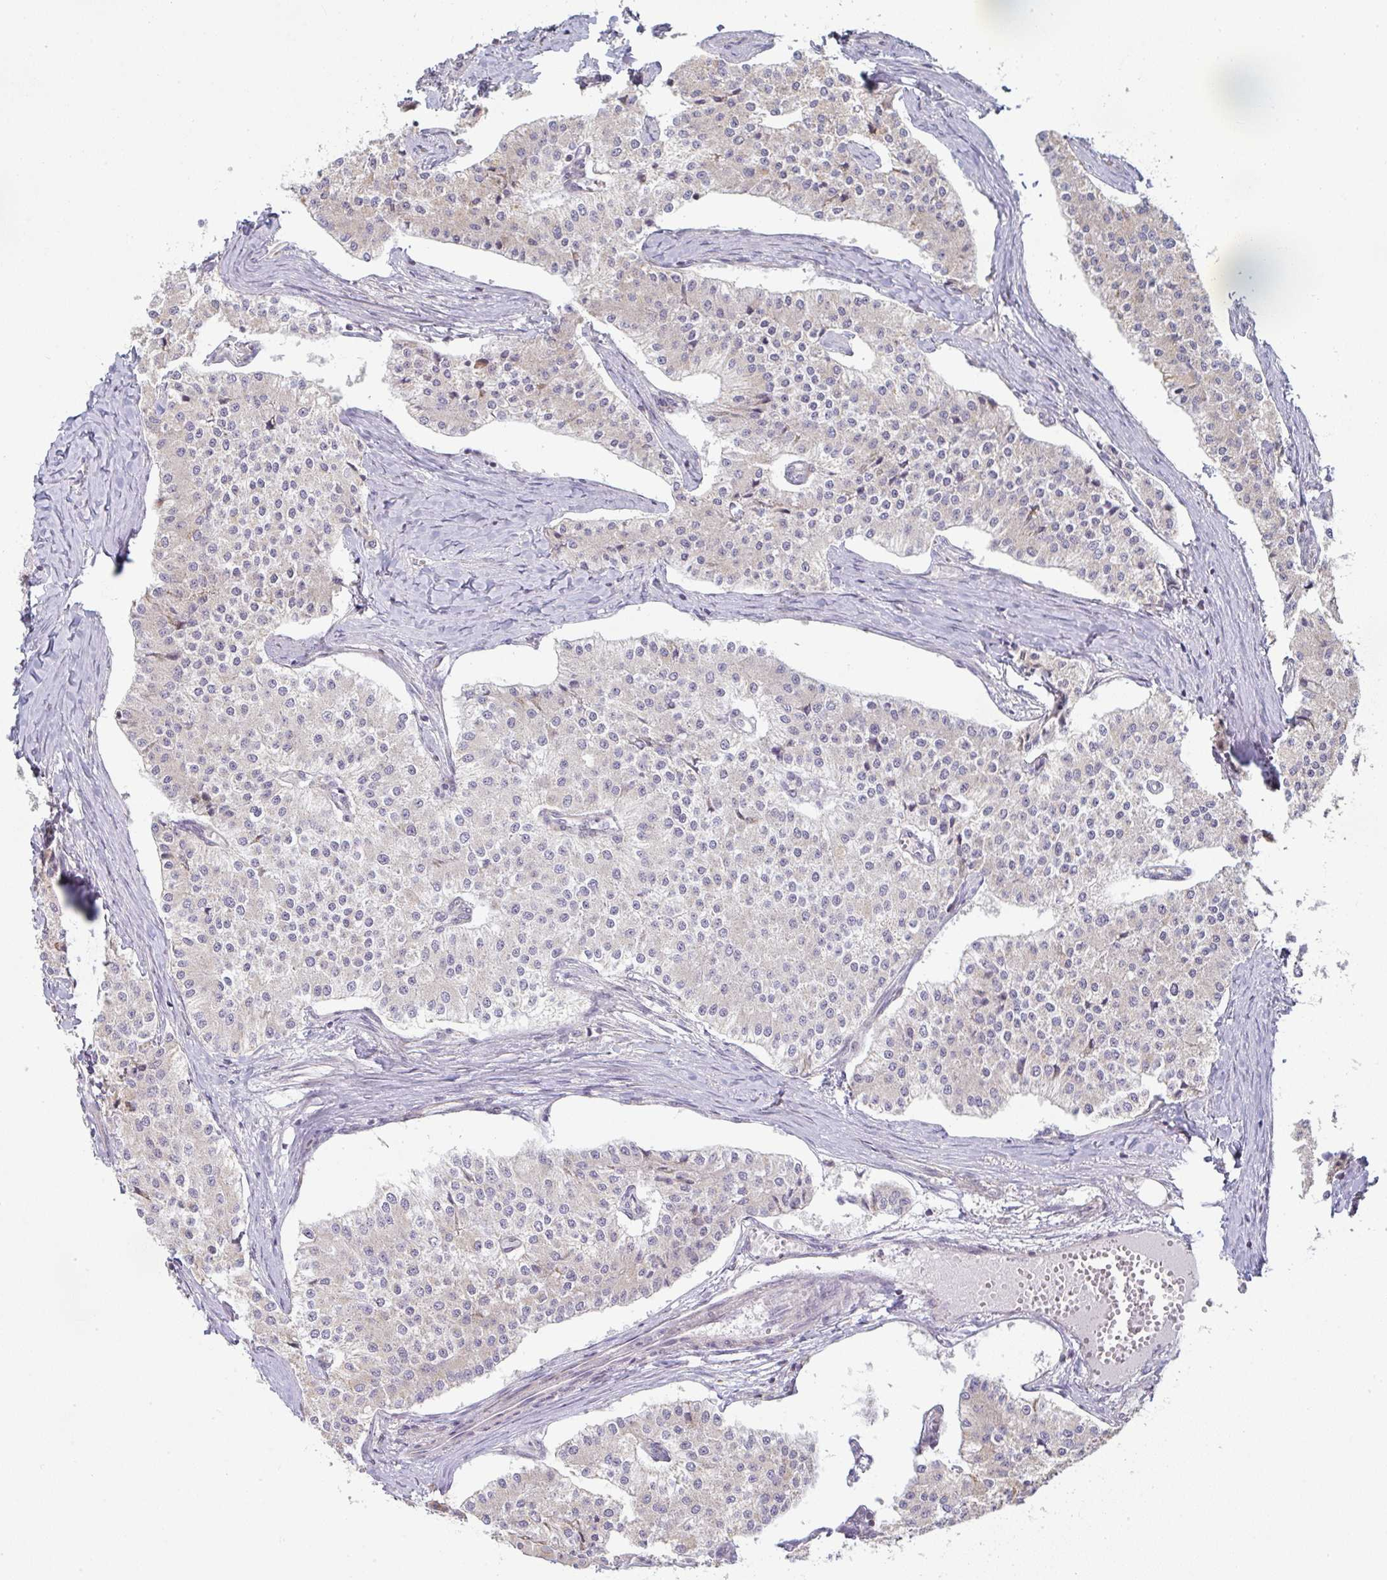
{"staining": {"intensity": "negative", "quantity": "none", "location": "none"}, "tissue": "carcinoid", "cell_type": "Tumor cells", "image_type": "cancer", "snomed": [{"axis": "morphology", "description": "Carcinoid, malignant, NOS"}, {"axis": "topography", "description": "Colon"}], "caption": "Immunohistochemistry photomicrograph of neoplastic tissue: human carcinoid (malignant) stained with DAB (3,3'-diaminobenzidine) displays no significant protein positivity in tumor cells. (DAB immunohistochemistry (IHC) with hematoxylin counter stain).", "gene": "MOB1A", "patient": {"sex": "female", "age": 52}}